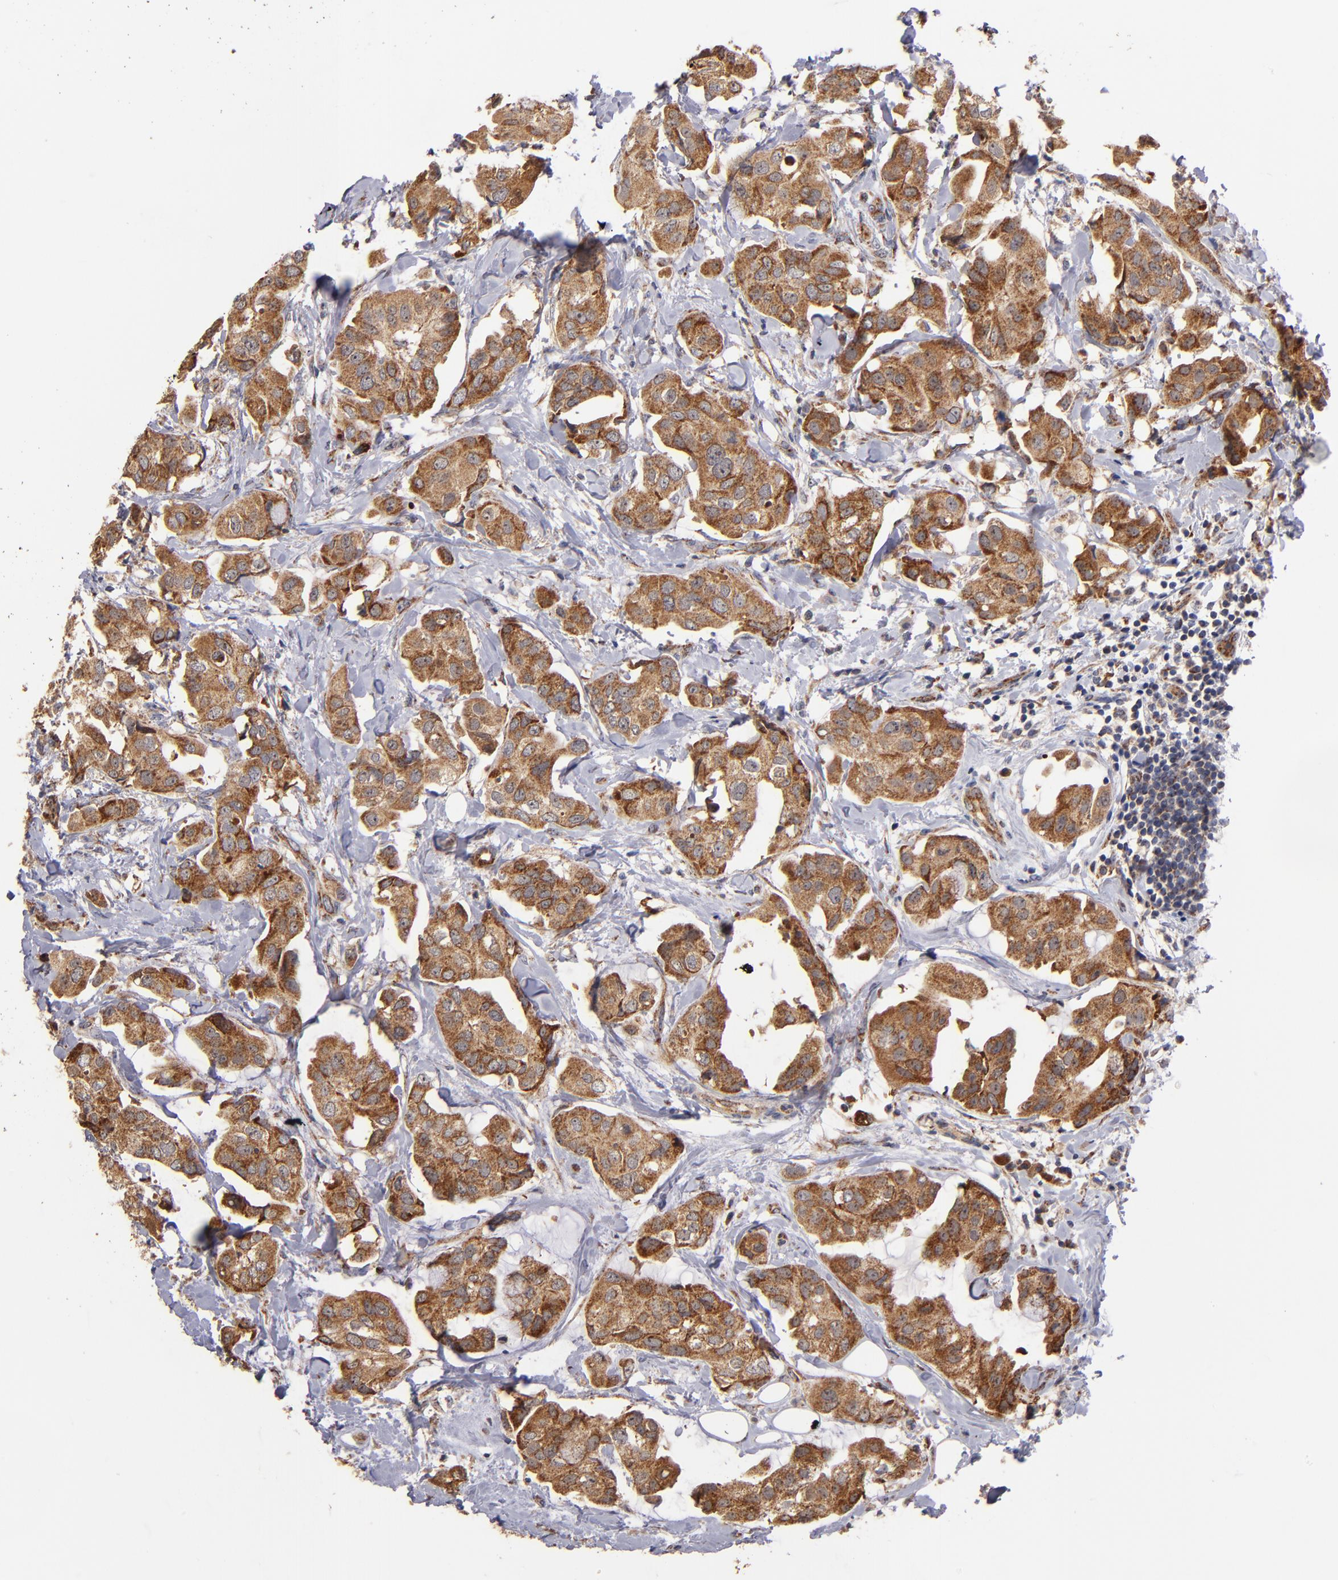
{"staining": {"intensity": "moderate", "quantity": ">75%", "location": "cytoplasmic/membranous"}, "tissue": "breast cancer", "cell_type": "Tumor cells", "image_type": "cancer", "snomed": [{"axis": "morphology", "description": "Duct carcinoma"}, {"axis": "topography", "description": "Breast"}], "caption": "Immunohistochemistry staining of breast cancer, which demonstrates medium levels of moderate cytoplasmic/membranous positivity in about >75% of tumor cells indicating moderate cytoplasmic/membranous protein expression. The staining was performed using DAB (3,3'-diaminobenzidine) (brown) for protein detection and nuclei were counterstained in hematoxylin (blue).", "gene": "DIABLO", "patient": {"sex": "female", "age": 40}}